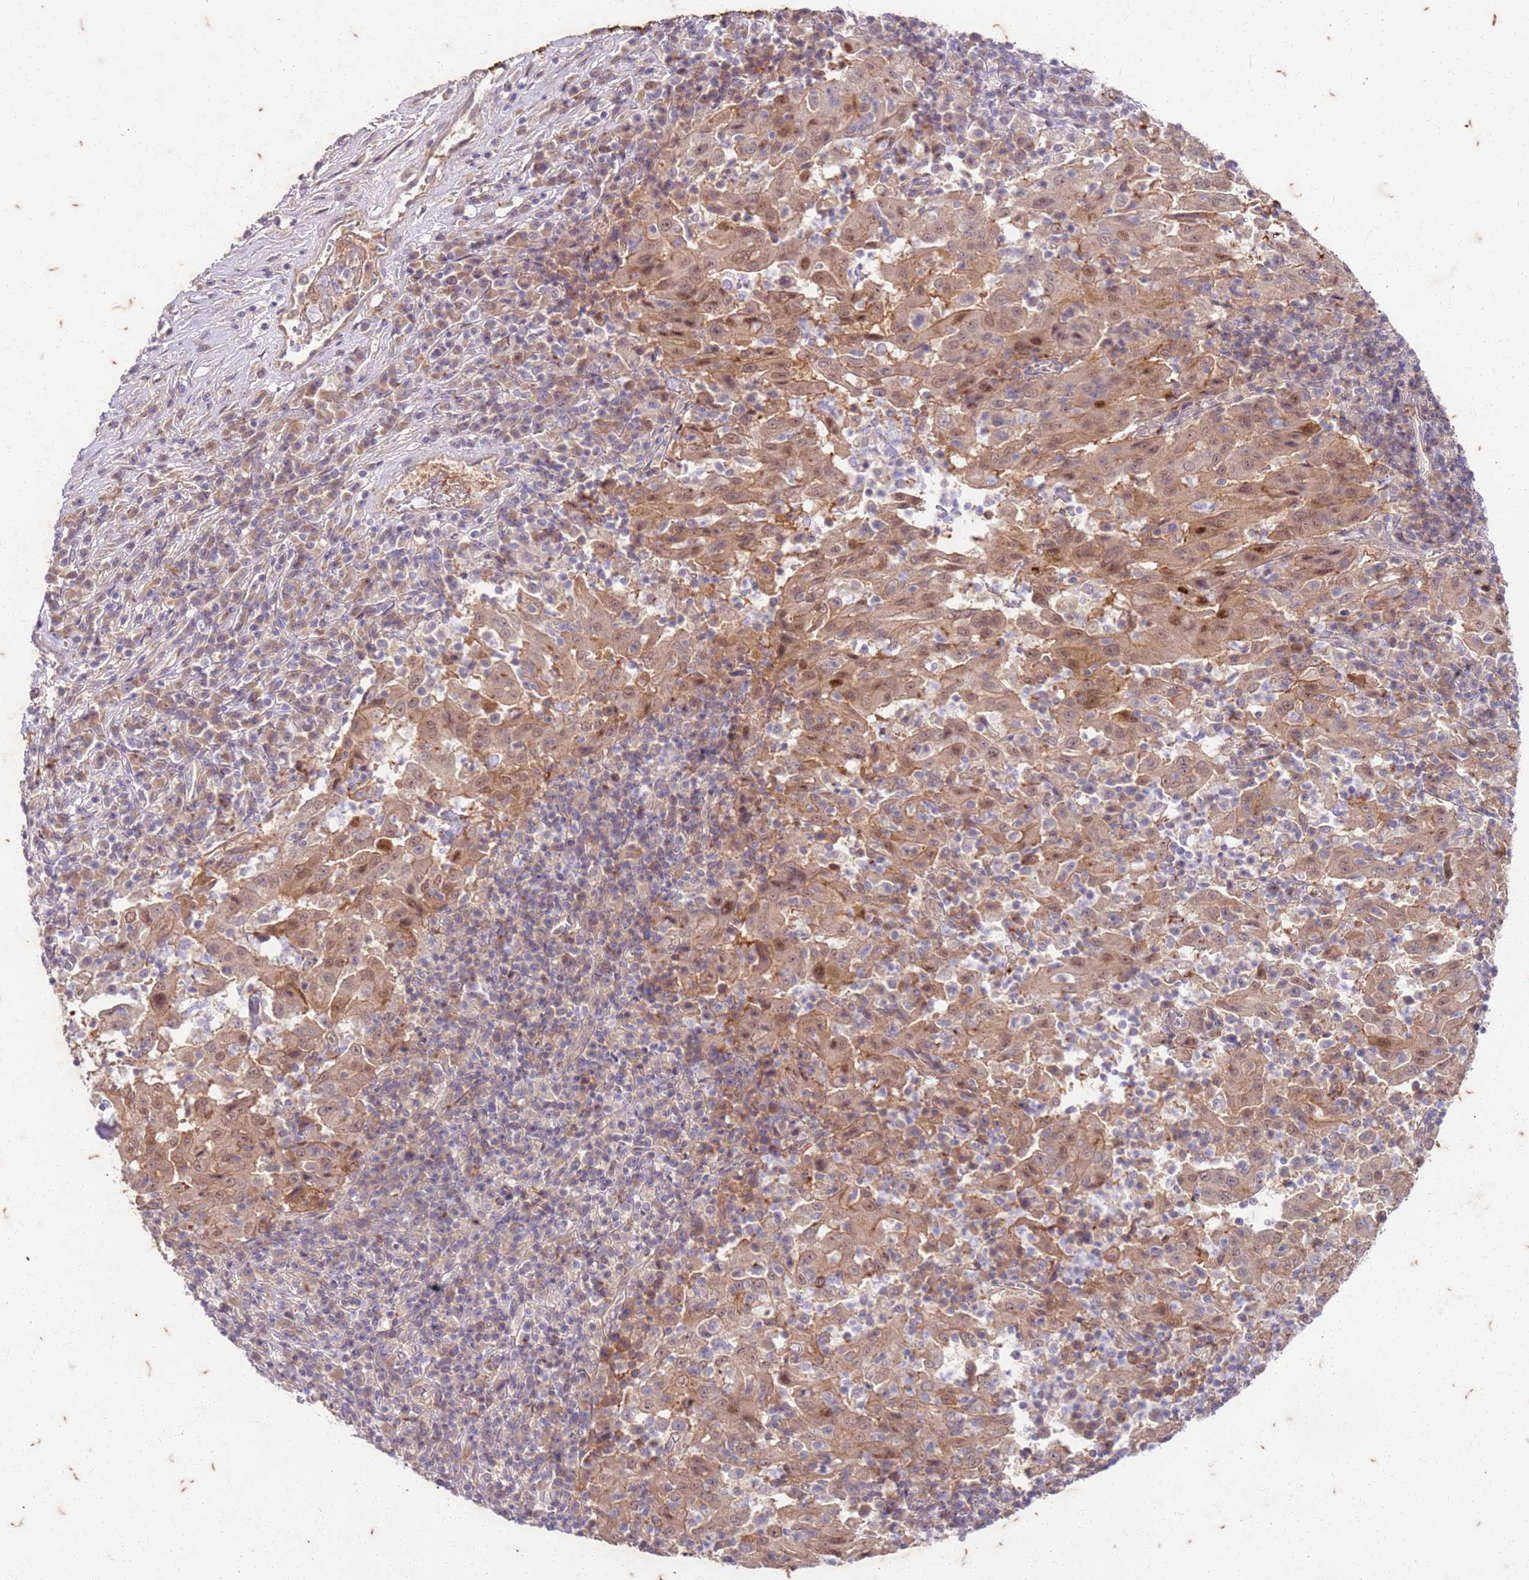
{"staining": {"intensity": "moderate", "quantity": ">75%", "location": "cytoplasmic/membranous,nuclear"}, "tissue": "pancreatic cancer", "cell_type": "Tumor cells", "image_type": "cancer", "snomed": [{"axis": "morphology", "description": "Adenocarcinoma, NOS"}, {"axis": "topography", "description": "Pancreas"}], "caption": "An image of human pancreatic adenocarcinoma stained for a protein demonstrates moderate cytoplasmic/membranous and nuclear brown staining in tumor cells.", "gene": "RAPGEF3", "patient": {"sex": "male", "age": 63}}